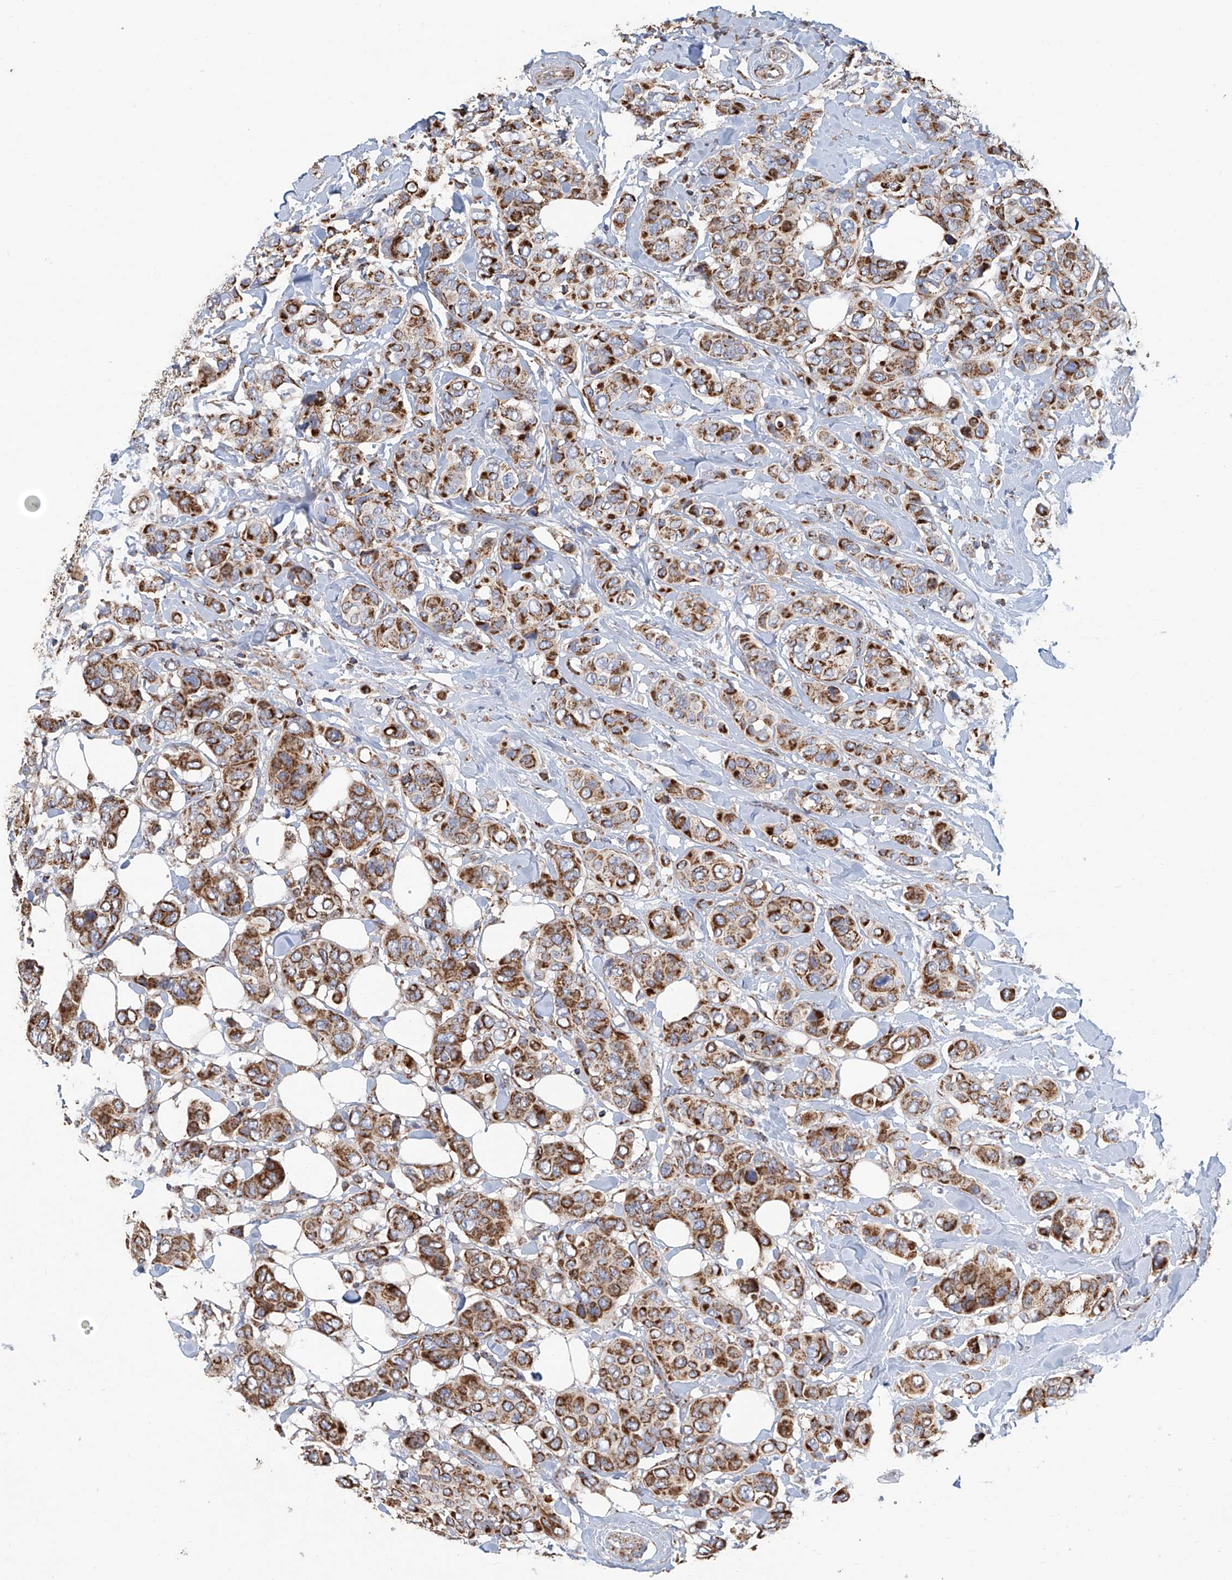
{"staining": {"intensity": "strong", "quantity": ">75%", "location": "cytoplasmic/membranous"}, "tissue": "breast cancer", "cell_type": "Tumor cells", "image_type": "cancer", "snomed": [{"axis": "morphology", "description": "Lobular carcinoma"}, {"axis": "topography", "description": "Breast"}], "caption": "Immunohistochemical staining of lobular carcinoma (breast) displays high levels of strong cytoplasmic/membranous protein staining in about >75% of tumor cells. (DAB IHC with brightfield microscopy, high magnification).", "gene": "MCL1", "patient": {"sex": "female", "age": 51}}